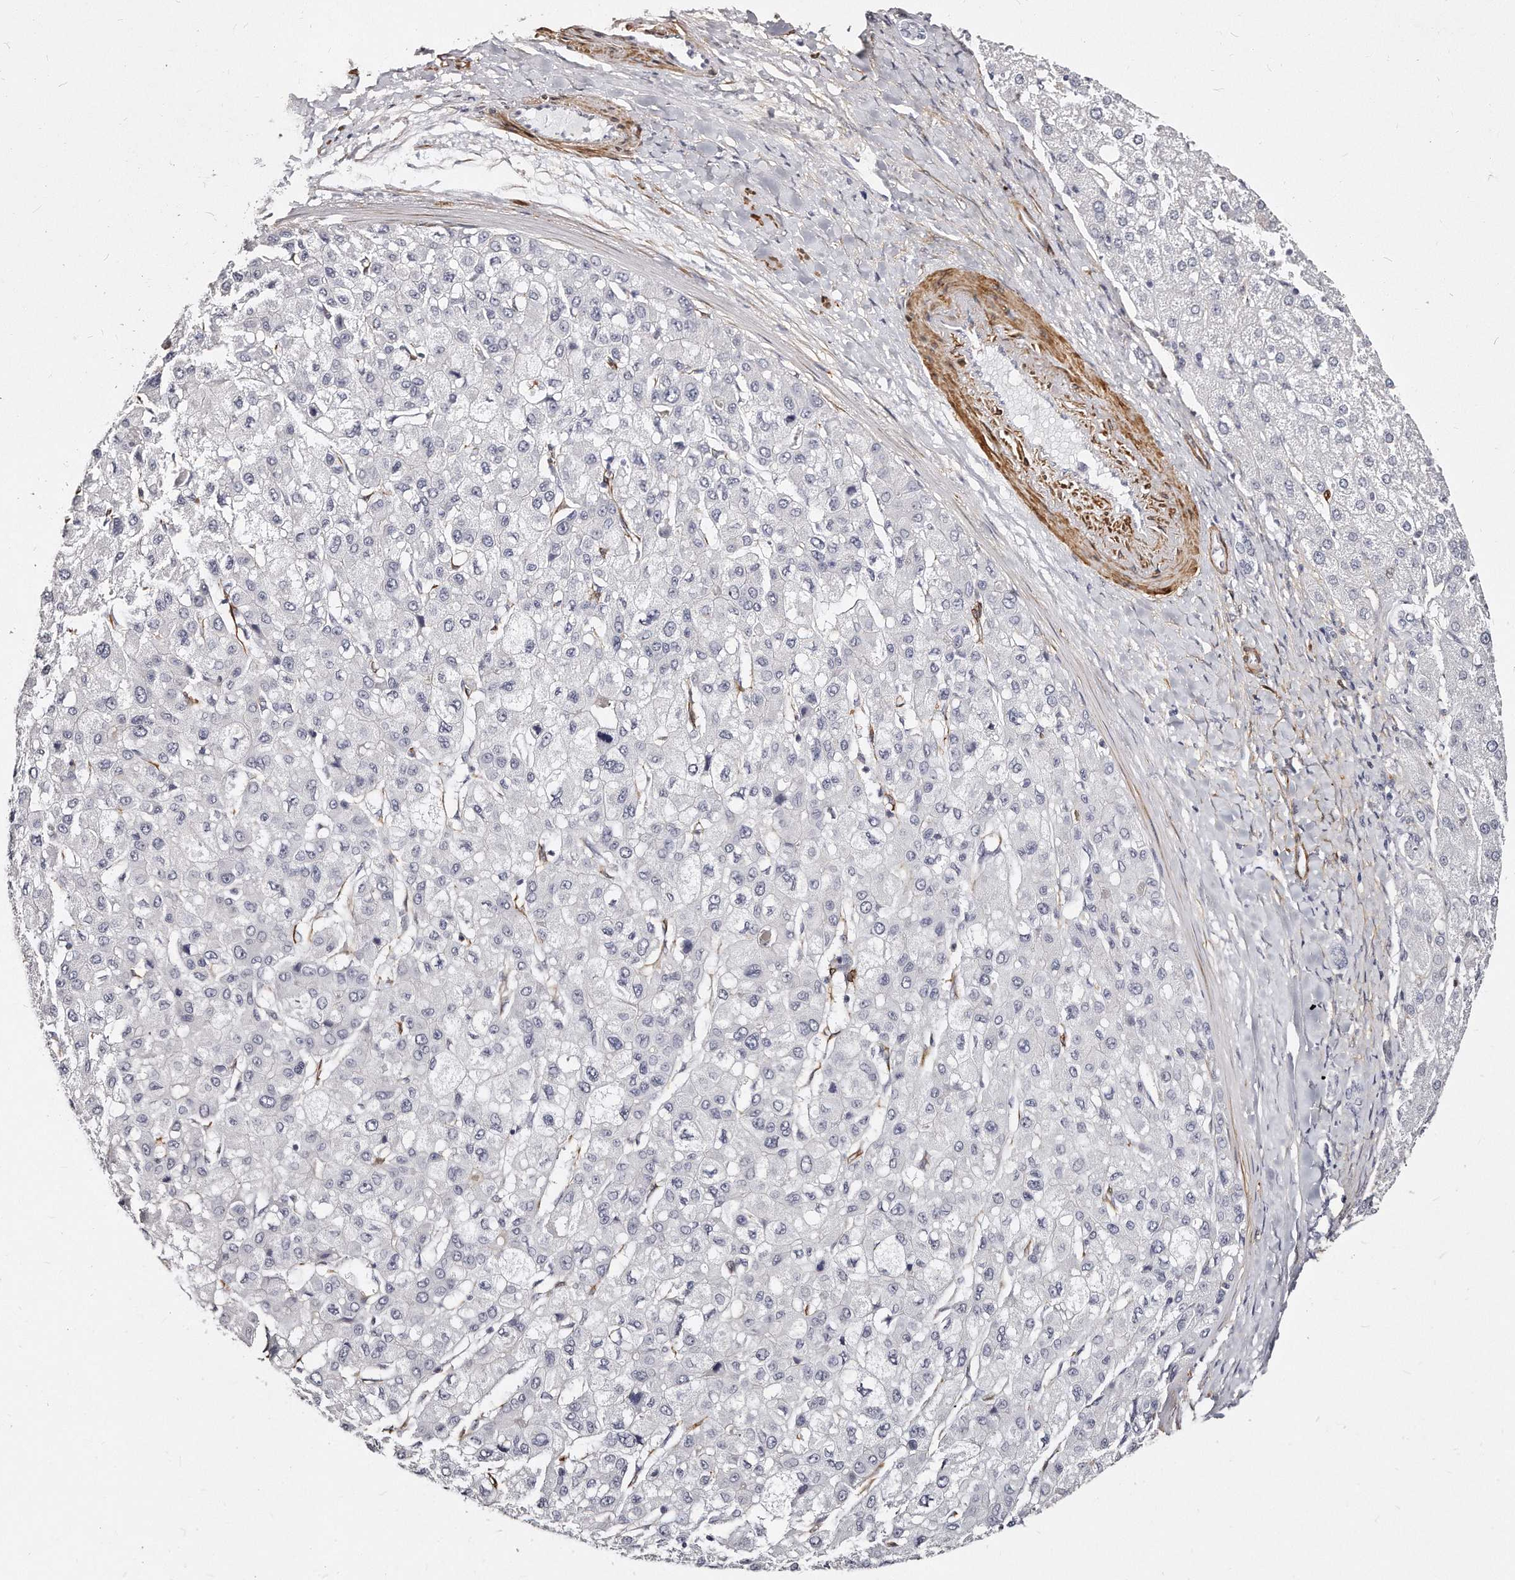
{"staining": {"intensity": "negative", "quantity": "none", "location": "none"}, "tissue": "liver cancer", "cell_type": "Tumor cells", "image_type": "cancer", "snomed": [{"axis": "morphology", "description": "Carcinoma, Hepatocellular, NOS"}, {"axis": "topography", "description": "Liver"}], "caption": "Liver cancer stained for a protein using immunohistochemistry (IHC) demonstrates no expression tumor cells.", "gene": "LMOD1", "patient": {"sex": "male", "age": 80}}